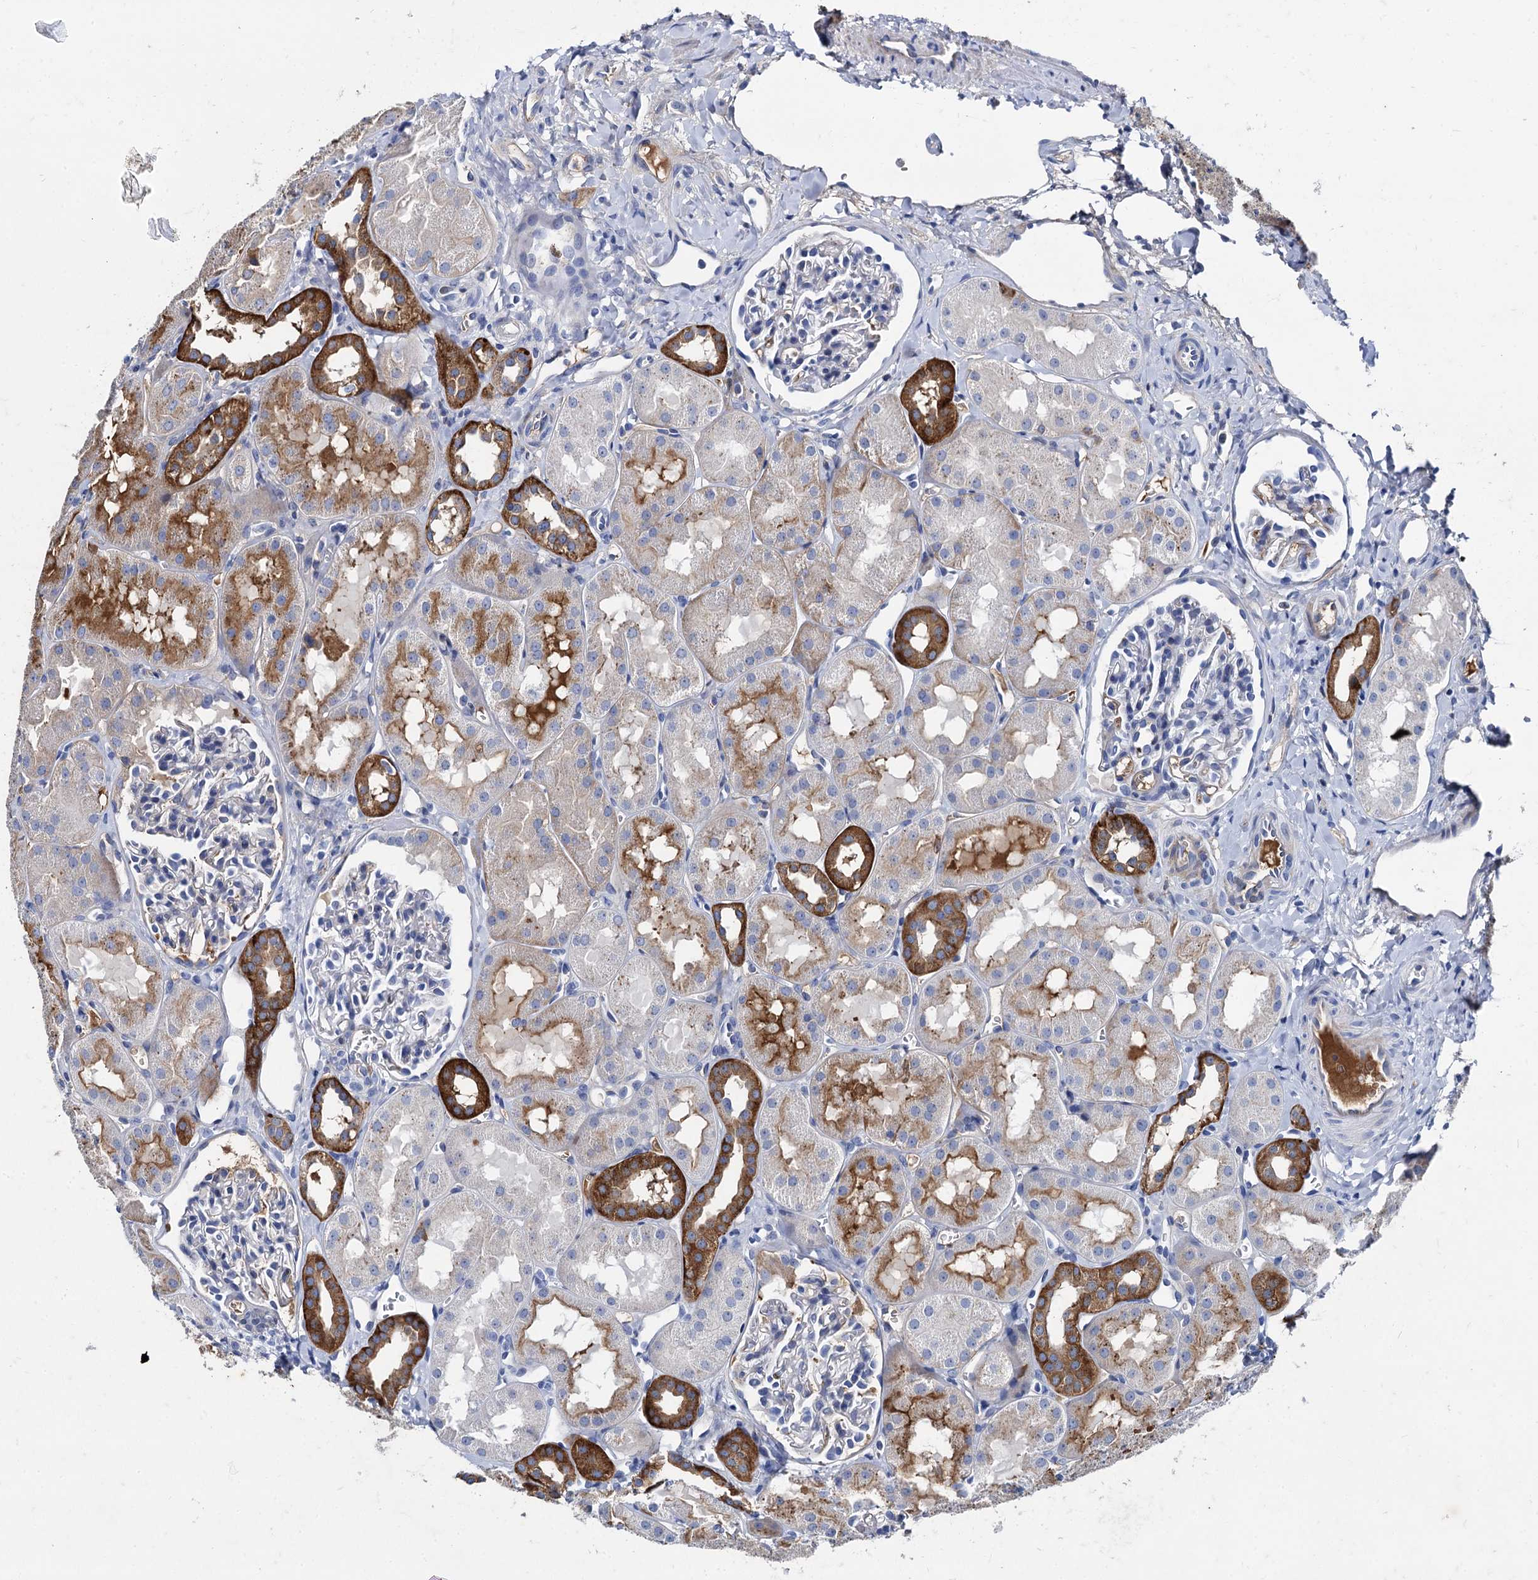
{"staining": {"intensity": "negative", "quantity": "none", "location": "none"}, "tissue": "kidney", "cell_type": "Cells in glomeruli", "image_type": "normal", "snomed": [{"axis": "morphology", "description": "Normal tissue, NOS"}, {"axis": "topography", "description": "Kidney"}, {"axis": "topography", "description": "Urinary bladder"}], "caption": "DAB immunohistochemical staining of normal human kidney reveals no significant positivity in cells in glomeruli.", "gene": "TMEM72", "patient": {"sex": "male", "age": 16}}